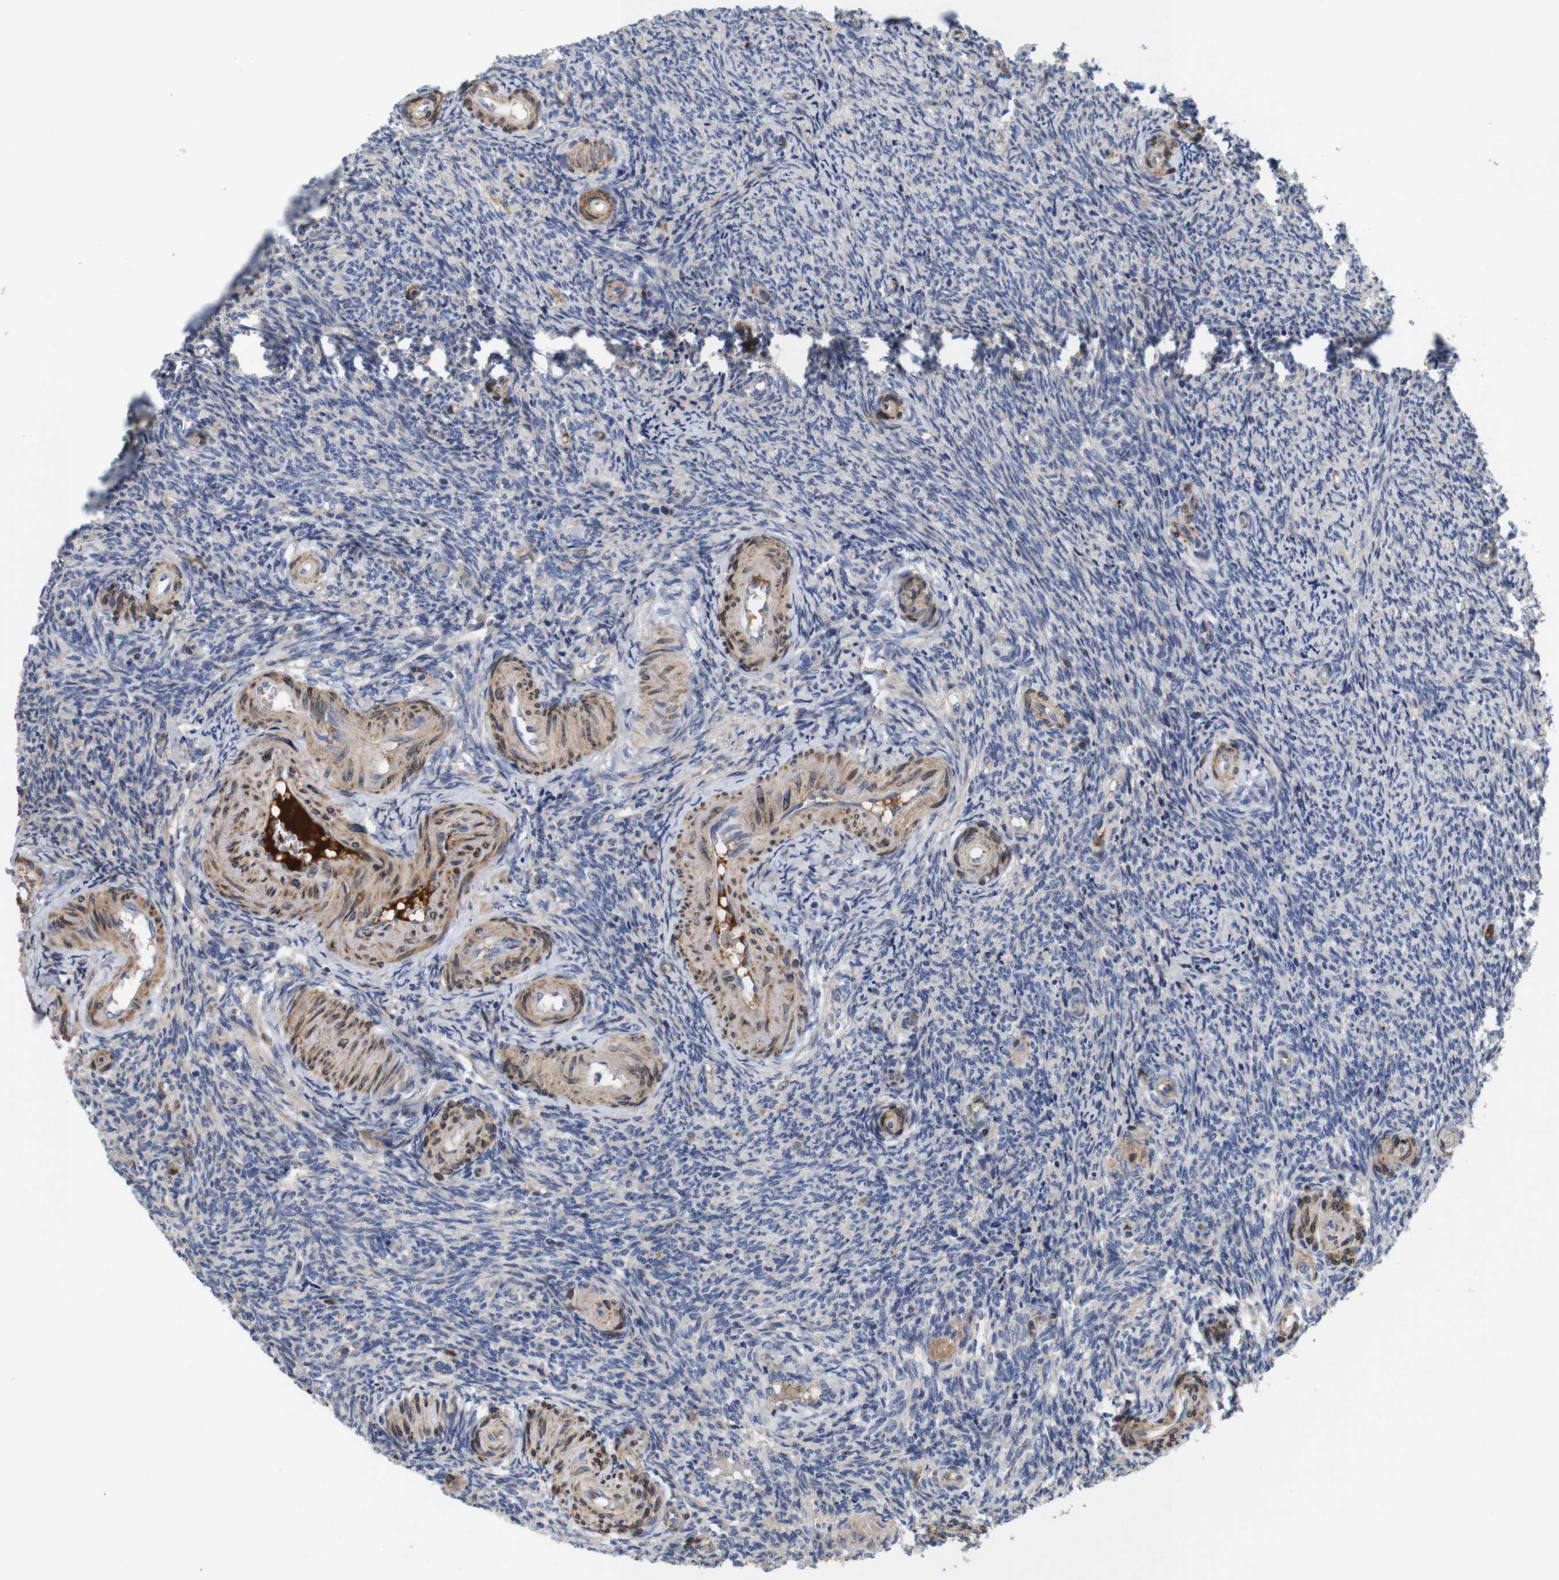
{"staining": {"intensity": "weak", "quantity": "<25%", "location": "cytoplasmic/membranous"}, "tissue": "ovary", "cell_type": "Ovarian stroma cells", "image_type": "normal", "snomed": [{"axis": "morphology", "description": "Normal tissue, NOS"}, {"axis": "topography", "description": "Ovary"}], "caption": "IHC image of unremarkable ovary: human ovary stained with DAB (3,3'-diaminobenzidine) exhibits no significant protein expression in ovarian stroma cells.", "gene": "SPRY3", "patient": {"sex": "female", "age": 41}}